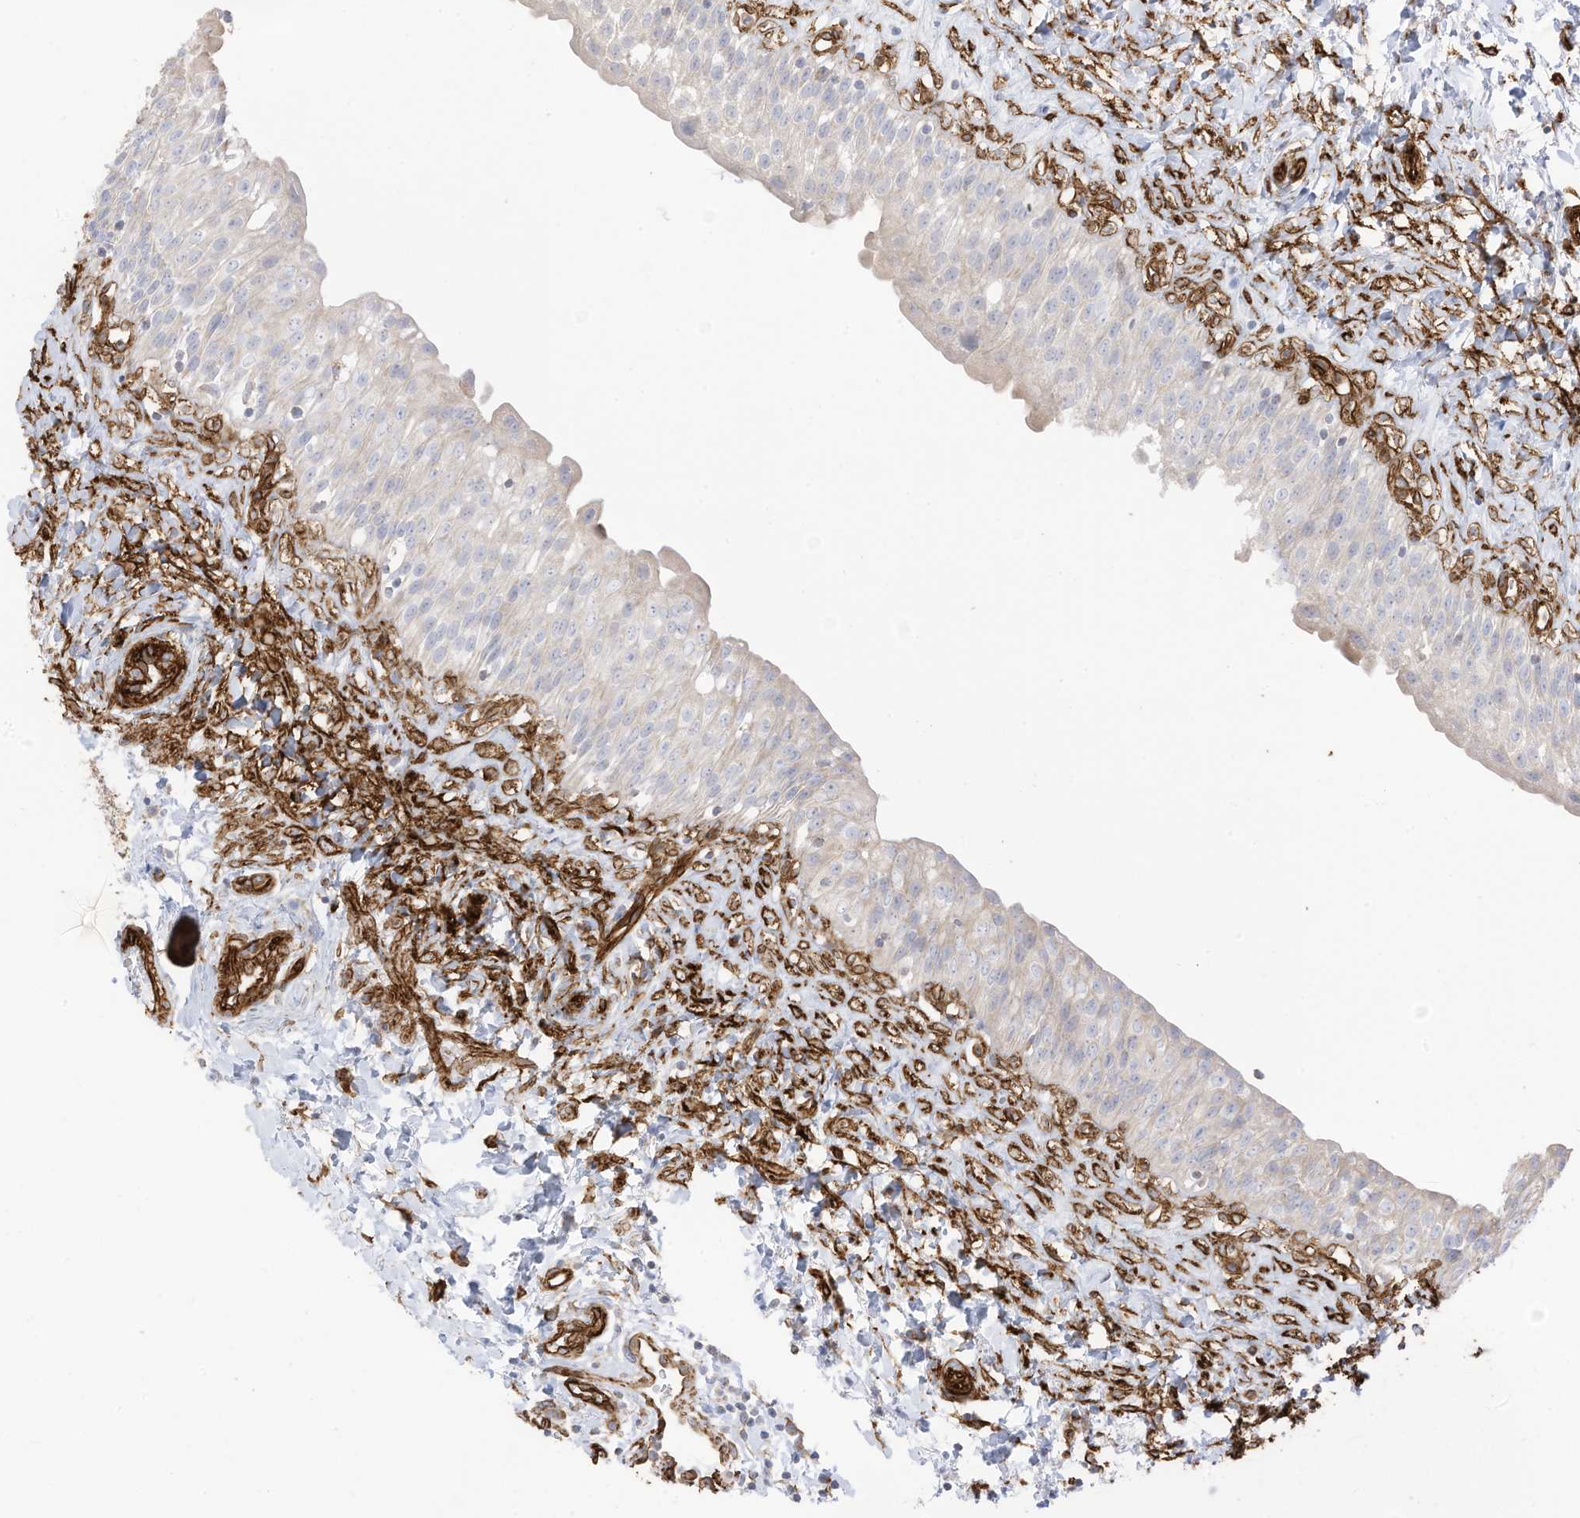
{"staining": {"intensity": "negative", "quantity": "none", "location": "none"}, "tissue": "urinary bladder", "cell_type": "Urothelial cells", "image_type": "normal", "snomed": [{"axis": "morphology", "description": "Normal tissue, NOS"}, {"axis": "topography", "description": "Urinary bladder"}], "caption": "This is an immunohistochemistry micrograph of benign urinary bladder. There is no staining in urothelial cells.", "gene": "ABCB7", "patient": {"sex": "male", "age": 51}}